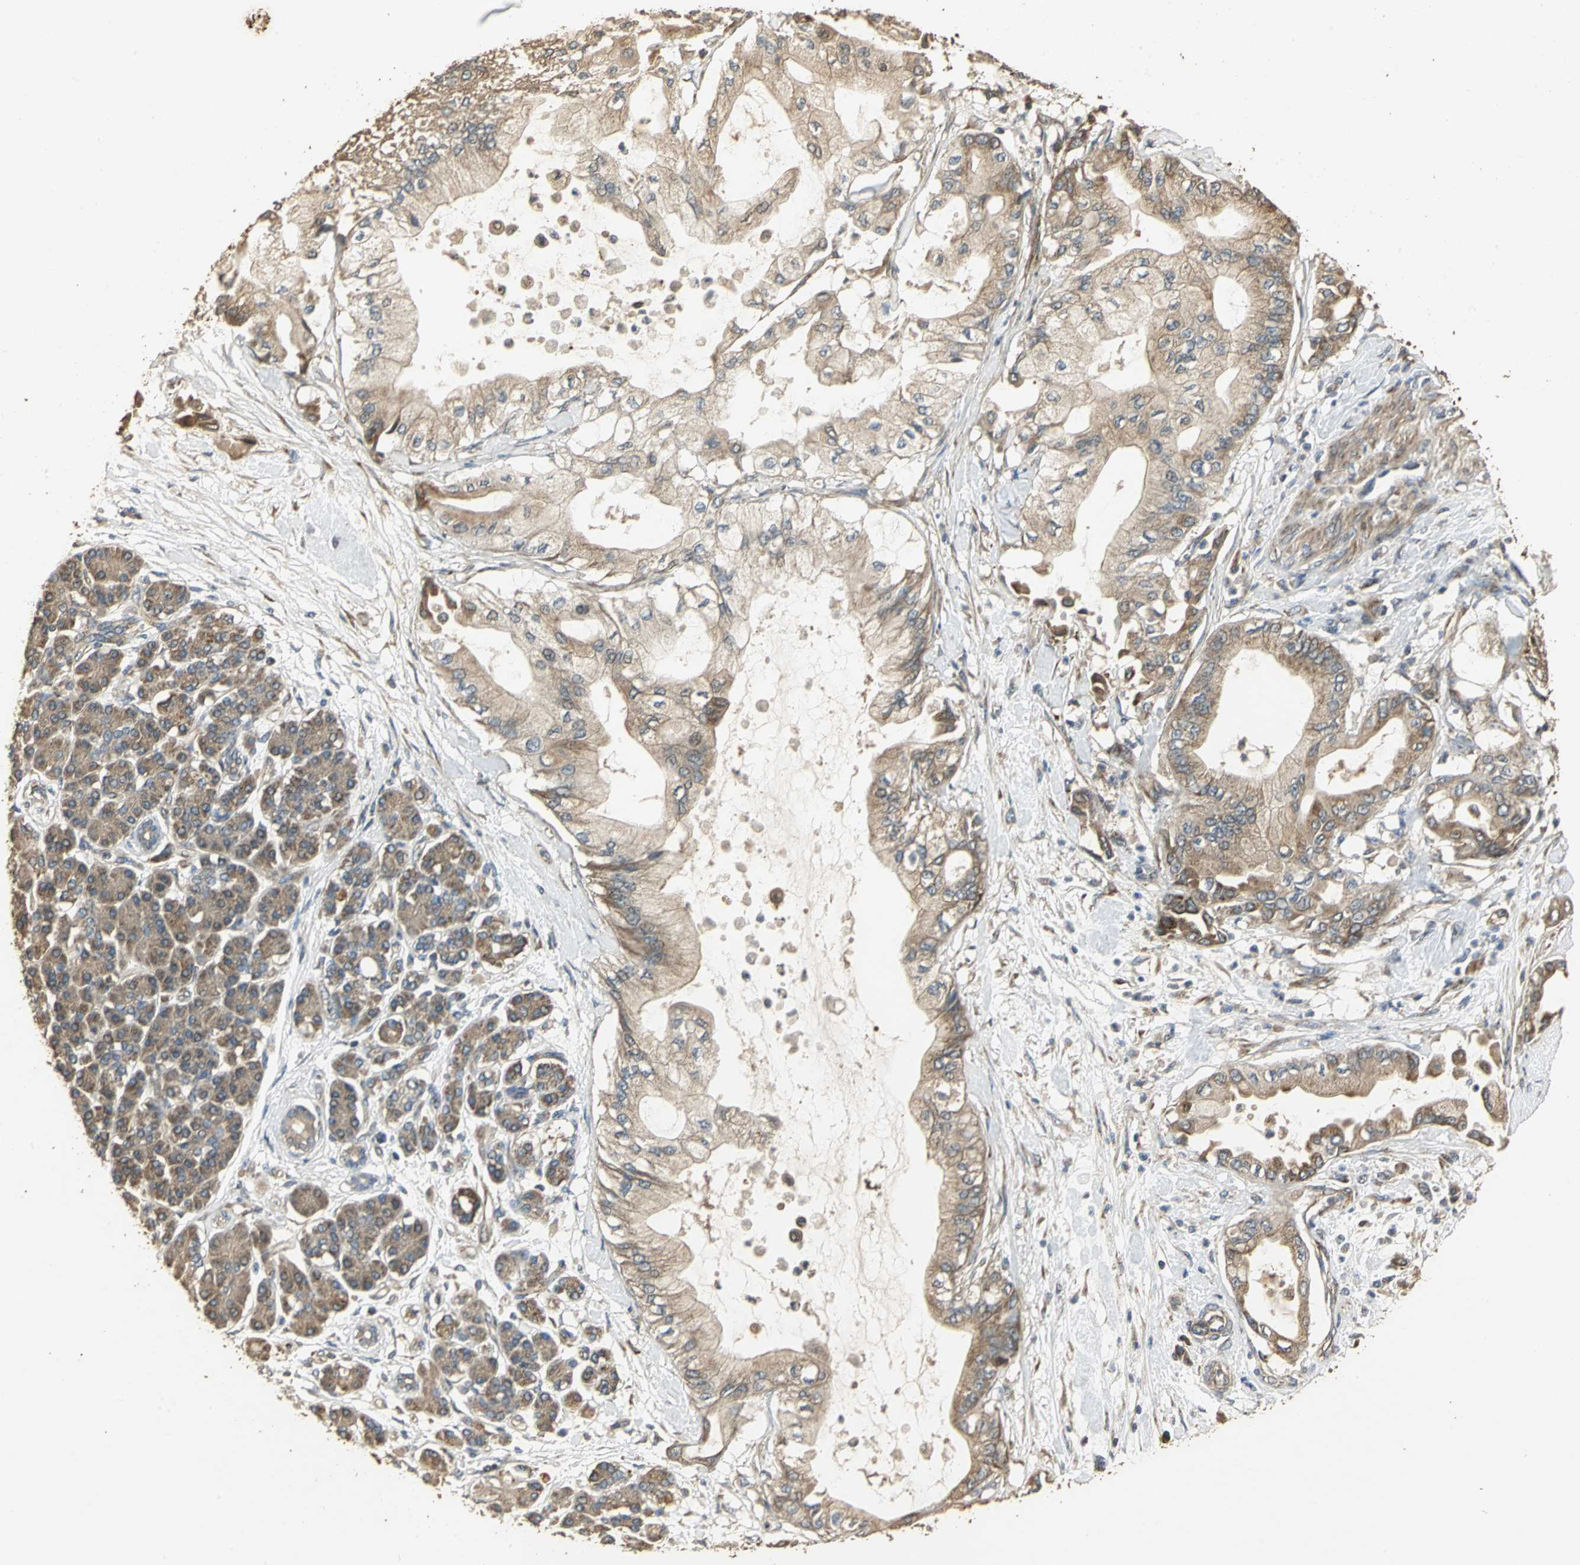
{"staining": {"intensity": "moderate", "quantity": "25%-75%", "location": "cytoplasmic/membranous"}, "tissue": "pancreatic cancer", "cell_type": "Tumor cells", "image_type": "cancer", "snomed": [{"axis": "morphology", "description": "Adenocarcinoma, NOS"}, {"axis": "morphology", "description": "Adenocarcinoma, metastatic, NOS"}, {"axis": "topography", "description": "Lymph node"}, {"axis": "topography", "description": "Pancreas"}, {"axis": "topography", "description": "Duodenum"}], "caption": "Immunohistochemical staining of human pancreatic cancer (metastatic adenocarcinoma) demonstrates moderate cytoplasmic/membranous protein staining in about 25%-75% of tumor cells. Using DAB (3,3'-diaminobenzidine) (brown) and hematoxylin (blue) stains, captured at high magnification using brightfield microscopy.", "gene": "KANK1", "patient": {"sex": "female", "age": 64}}